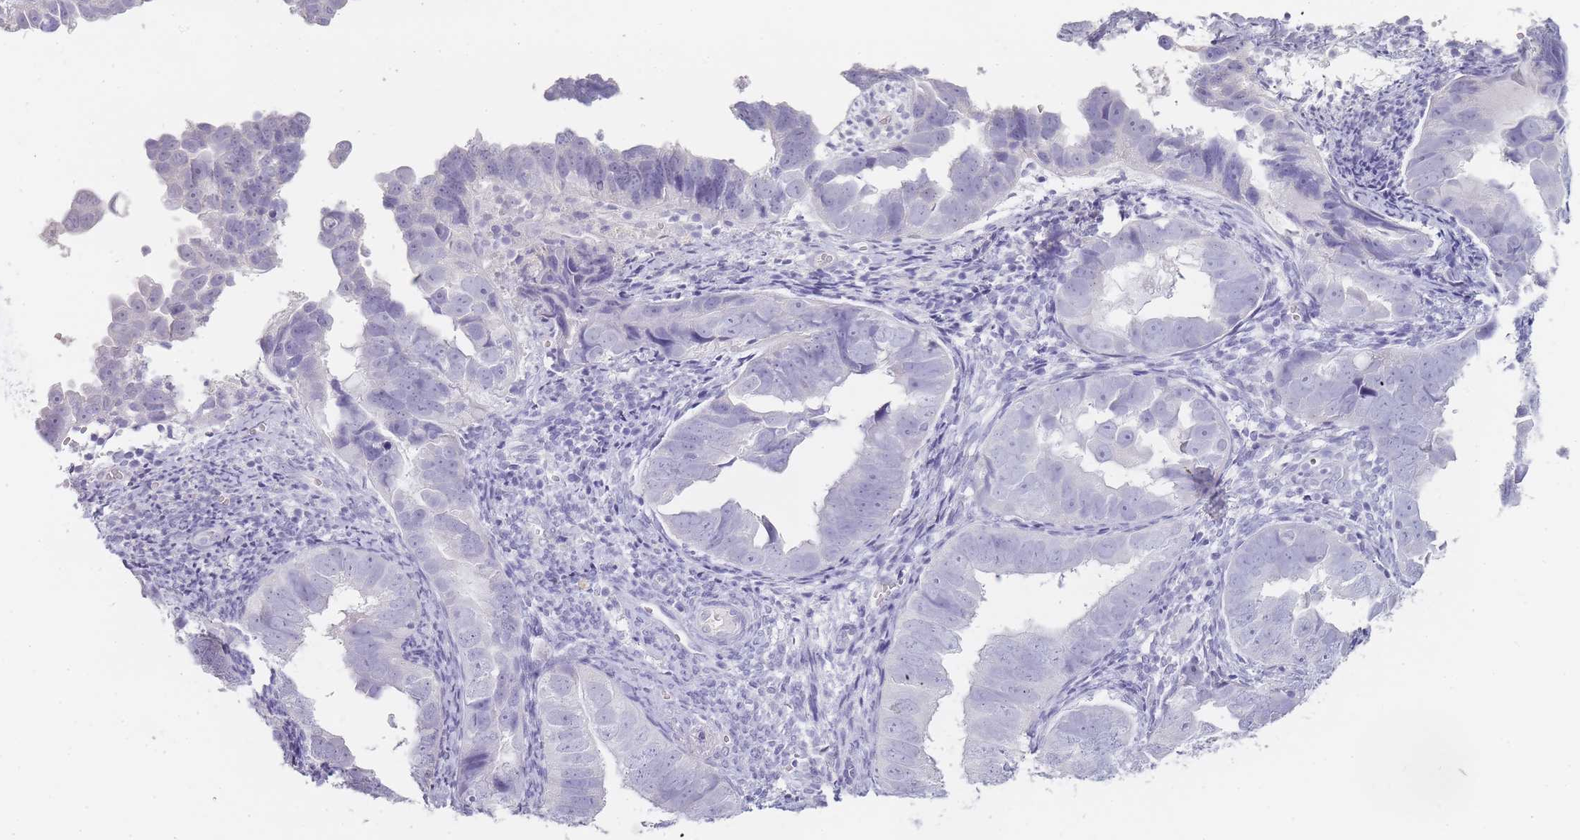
{"staining": {"intensity": "negative", "quantity": "none", "location": "none"}, "tissue": "endometrial cancer", "cell_type": "Tumor cells", "image_type": "cancer", "snomed": [{"axis": "morphology", "description": "Adenocarcinoma, NOS"}, {"axis": "topography", "description": "Endometrium"}], "caption": "High power microscopy photomicrograph of an IHC micrograph of adenocarcinoma (endometrial), revealing no significant expression in tumor cells.", "gene": "INS", "patient": {"sex": "female", "age": 75}}